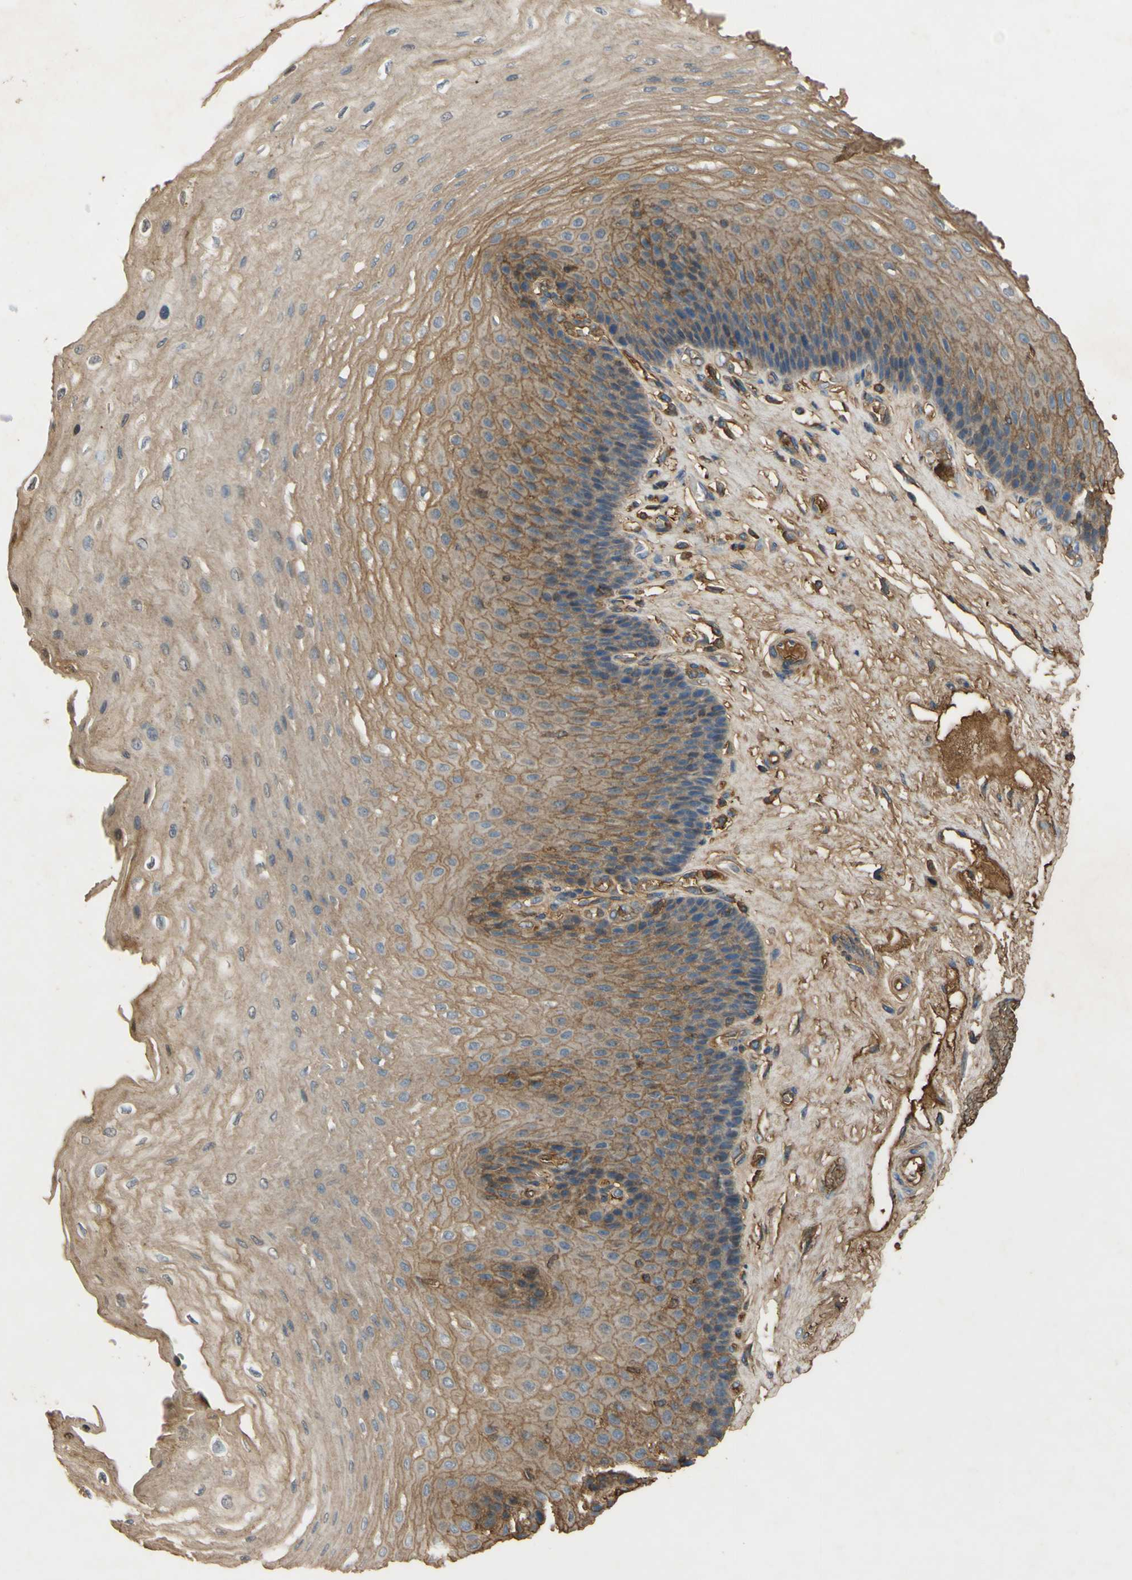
{"staining": {"intensity": "weak", "quantity": ">75%", "location": "cytoplasmic/membranous"}, "tissue": "esophagus", "cell_type": "Squamous epithelial cells", "image_type": "normal", "snomed": [{"axis": "morphology", "description": "Normal tissue, NOS"}, {"axis": "topography", "description": "Esophagus"}], "caption": "Immunohistochemistry (IHC) photomicrograph of unremarkable esophagus stained for a protein (brown), which shows low levels of weak cytoplasmic/membranous positivity in approximately >75% of squamous epithelial cells.", "gene": "TIMP2", "patient": {"sex": "female", "age": 72}}